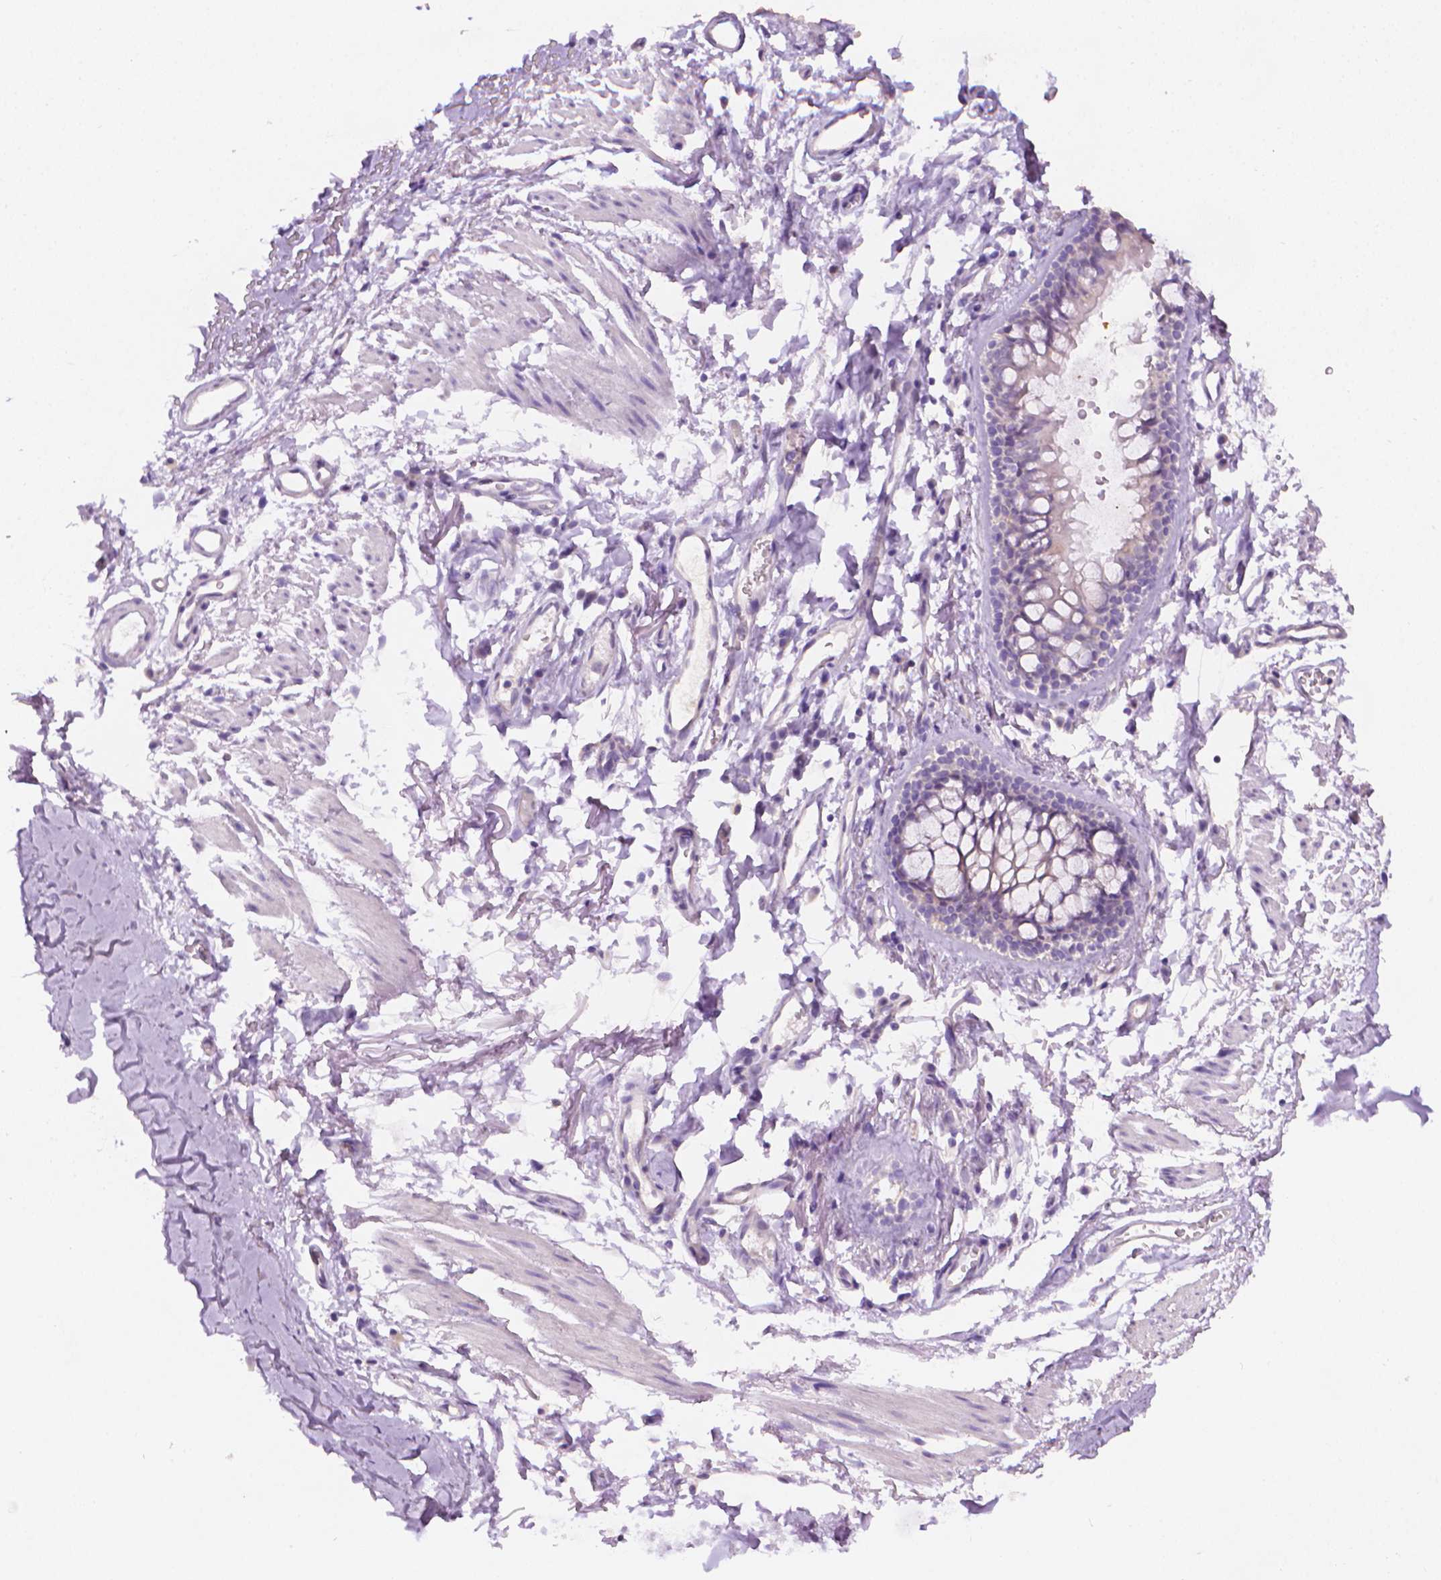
{"staining": {"intensity": "negative", "quantity": "none", "location": "none"}, "tissue": "soft tissue", "cell_type": "Chondrocytes", "image_type": "normal", "snomed": [{"axis": "morphology", "description": "Normal tissue, NOS"}, {"axis": "topography", "description": "Cartilage tissue"}, {"axis": "topography", "description": "Bronchus"}], "caption": "DAB (3,3'-diaminobenzidine) immunohistochemical staining of normal human soft tissue exhibits no significant positivity in chondrocytes.", "gene": "FASN", "patient": {"sex": "female", "age": 79}}